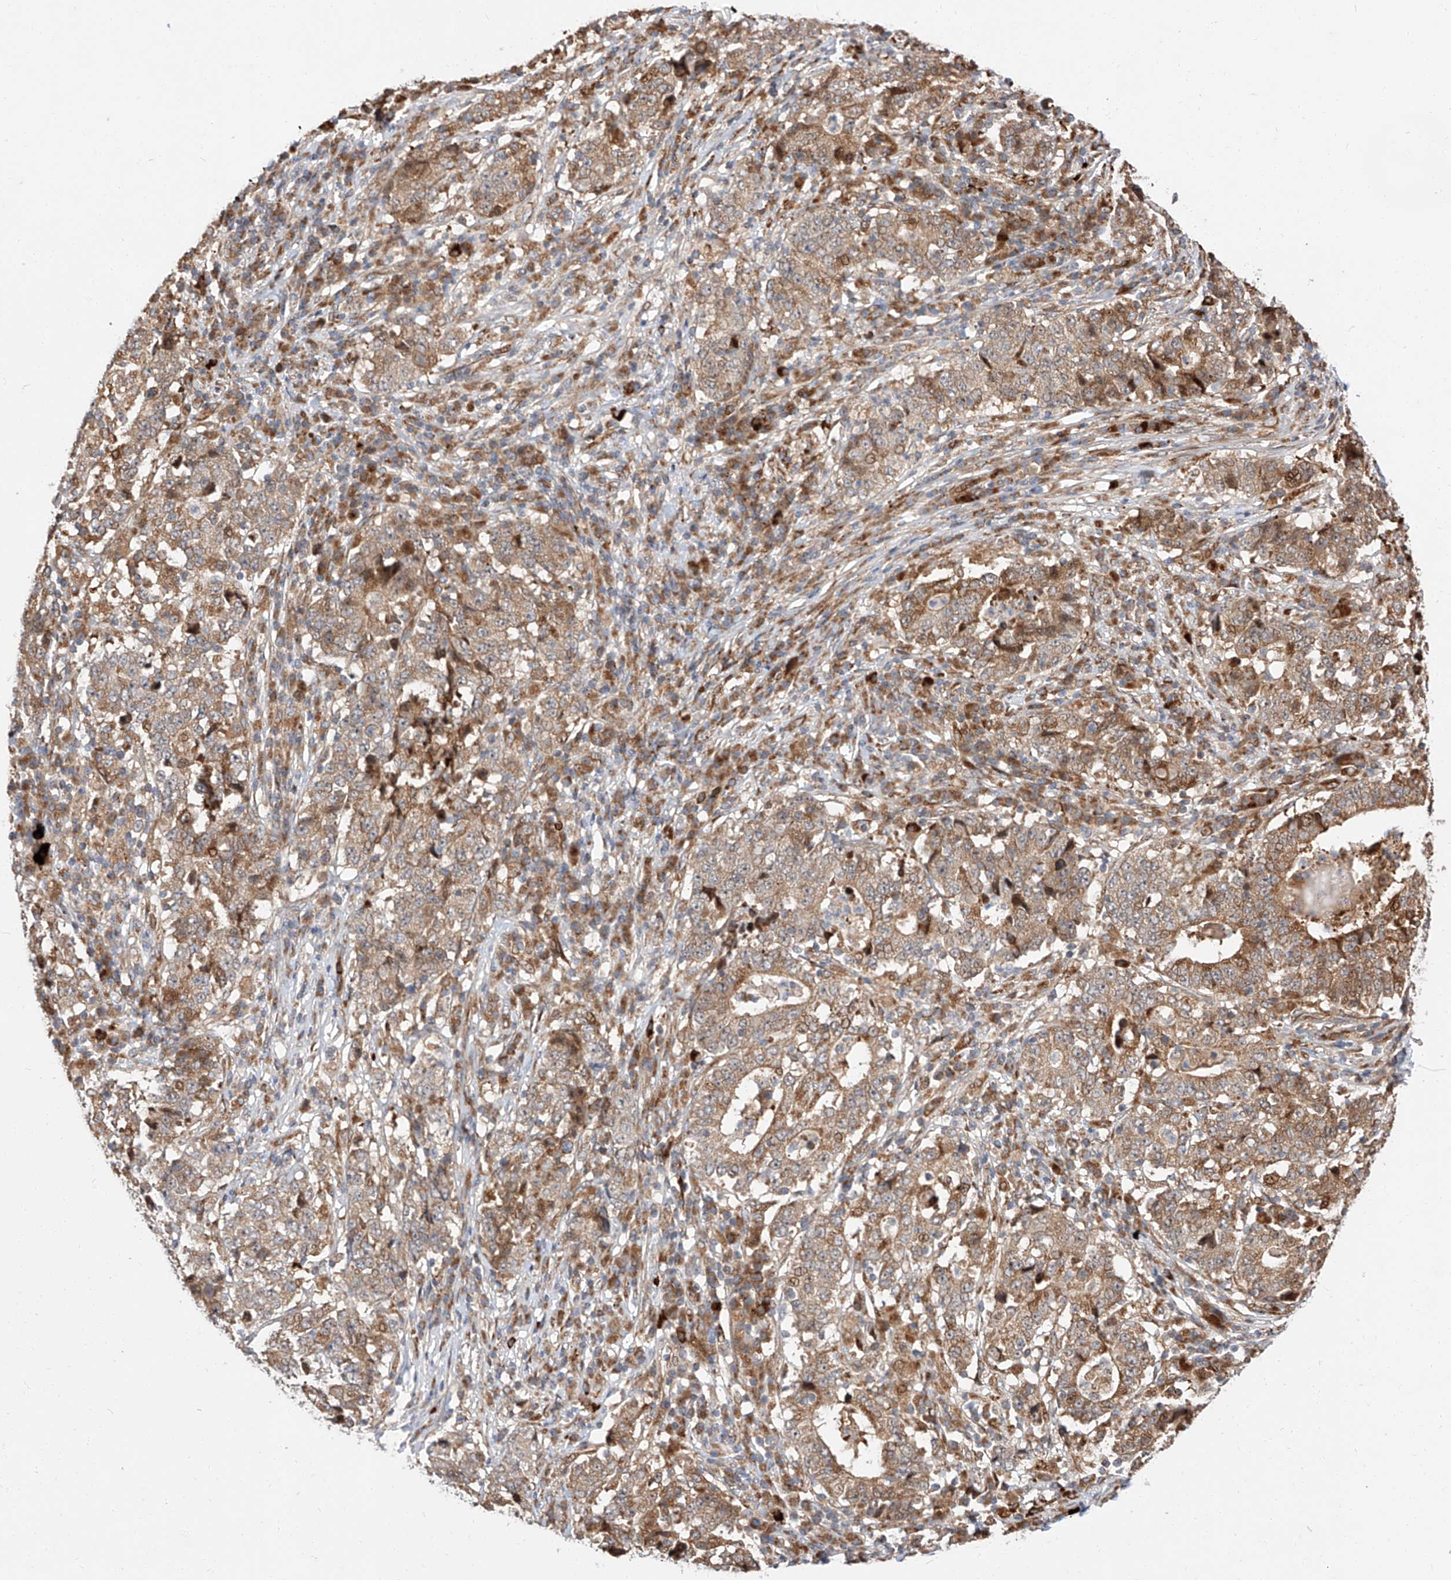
{"staining": {"intensity": "moderate", "quantity": ">75%", "location": "cytoplasmic/membranous"}, "tissue": "stomach cancer", "cell_type": "Tumor cells", "image_type": "cancer", "snomed": [{"axis": "morphology", "description": "Adenocarcinoma, NOS"}, {"axis": "topography", "description": "Stomach"}], "caption": "Tumor cells reveal medium levels of moderate cytoplasmic/membranous positivity in approximately >75% of cells in human stomach cancer (adenocarcinoma). Using DAB (brown) and hematoxylin (blue) stains, captured at high magnification using brightfield microscopy.", "gene": "DIRAS3", "patient": {"sex": "male", "age": 59}}